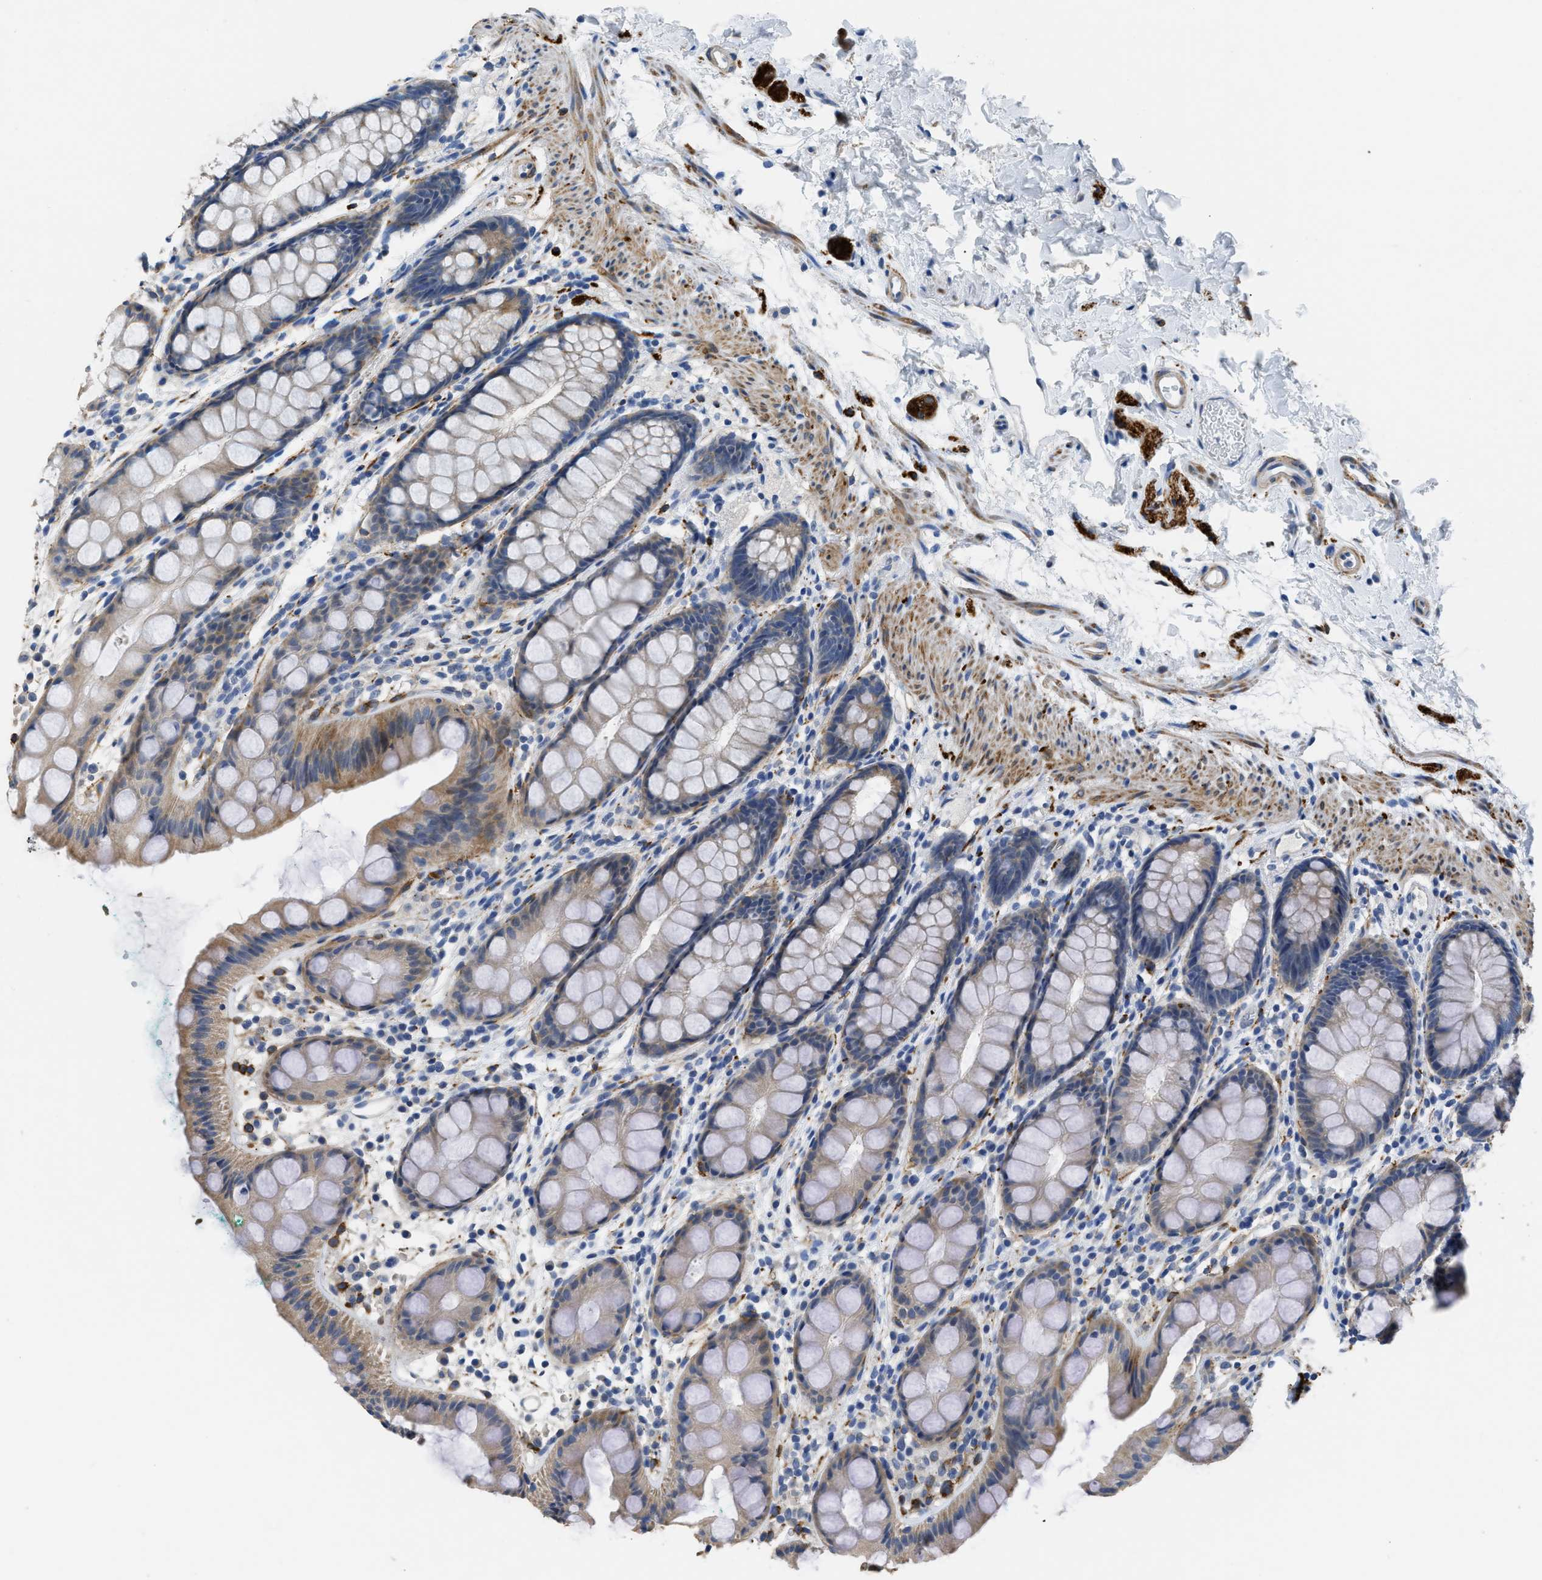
{"staining": {"intensity": "weak", "quantity": "25%-75%", "location": "cytoplasmic/membranous"}, "tissue": "rectum", "cell_type": "Glandular cells", "image_type": "normal", "snomed": [{"axis": "morphology", "description": "Normal tissue, NOS"}, {"axis": "topography", "description": "Rectum"}], "caption": "Protein analysis of normal rectum demonstrates weak cytoplasmic/membranous staining in about 25%-75% of glandular cells. The protein is stained brown, and the nuclei are stained in blue (DAB IHC with brightfield microscopy, high magnification).", "gene": "ZSWIM5", "patient": {"sex": "female", "age": 65}}